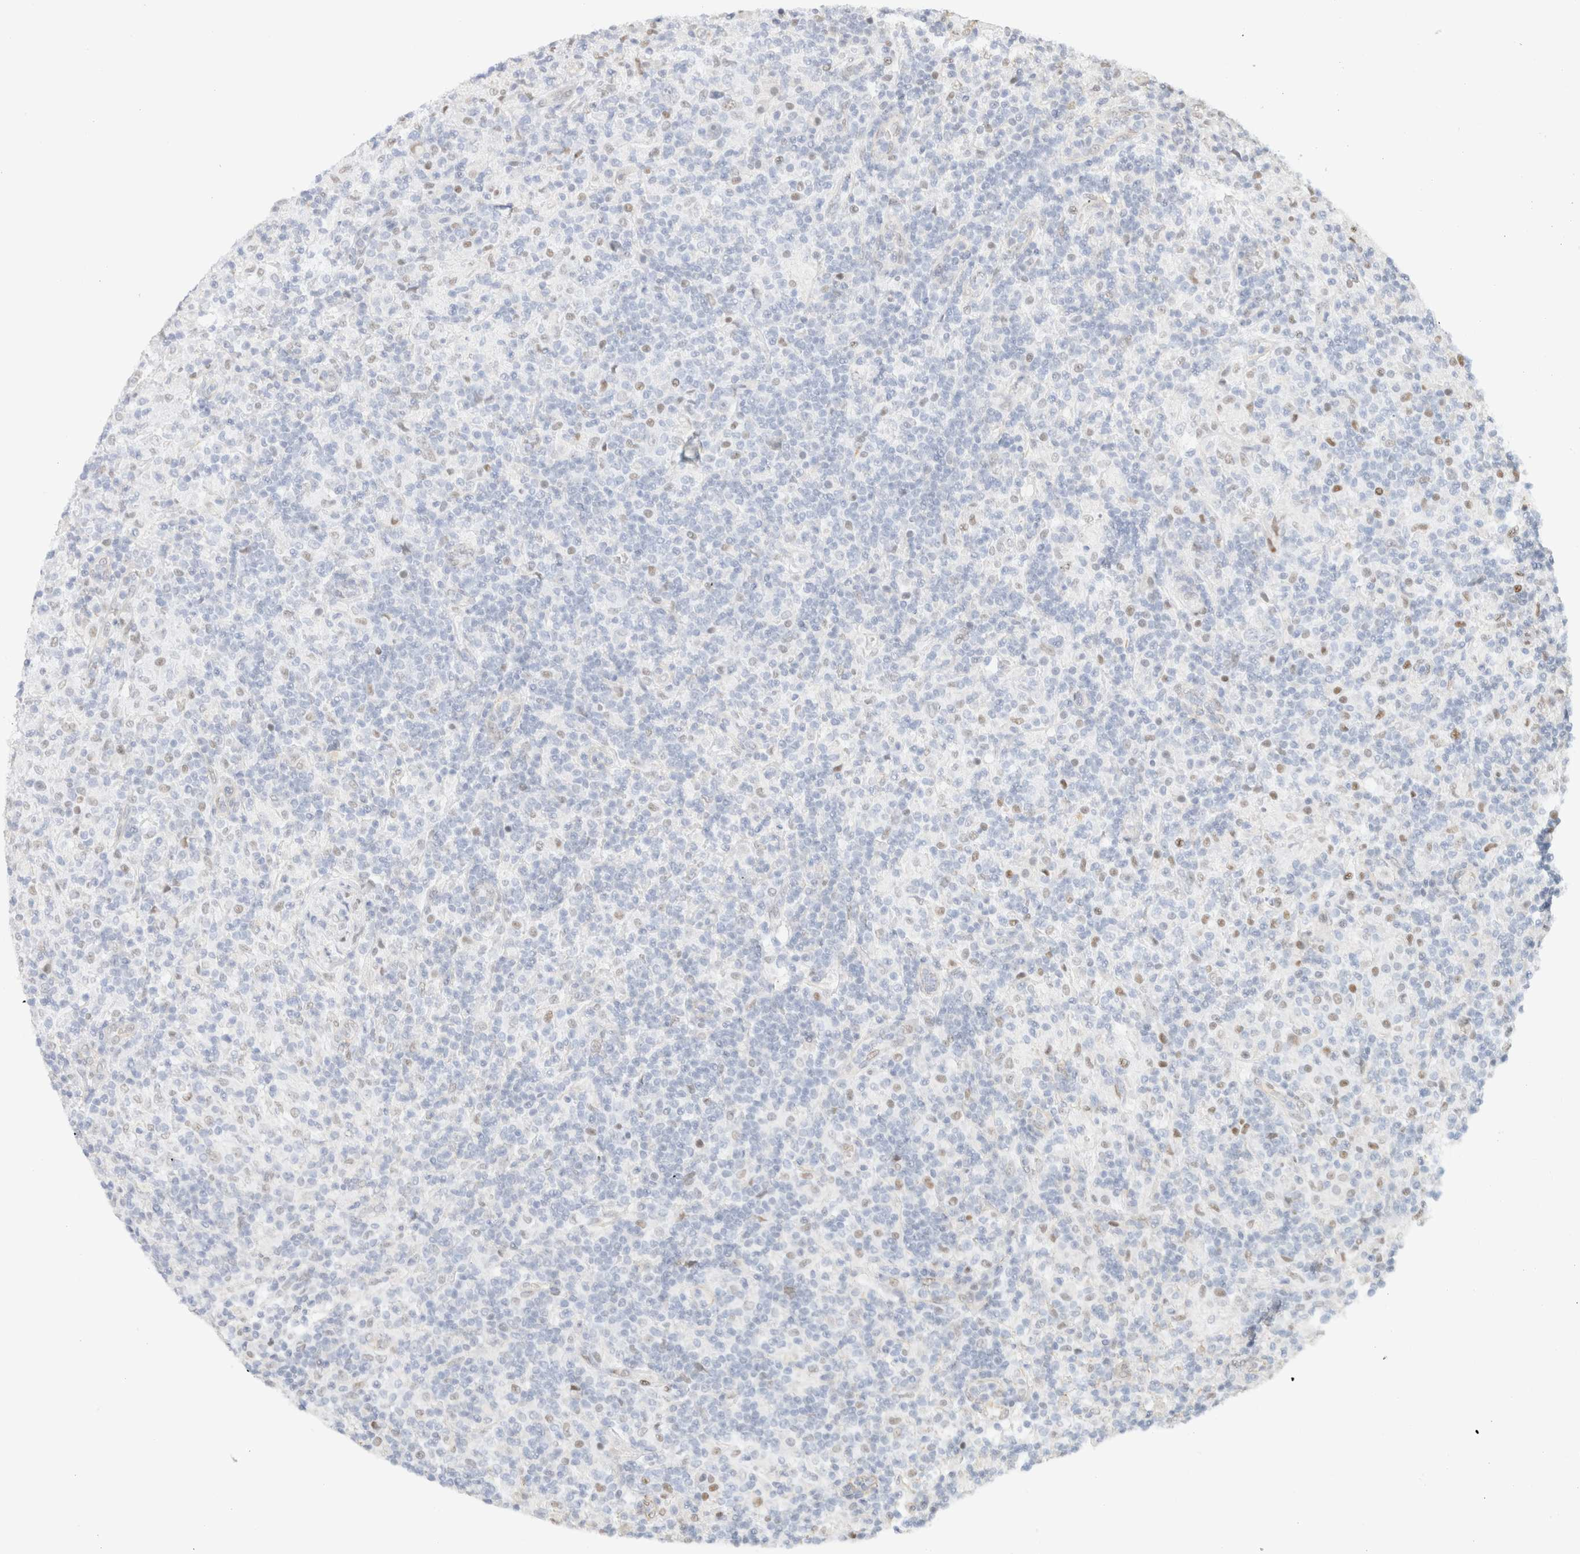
{"staining": {"intensity": "negative", "quantity": "none", "location": "none"}, "tissue": "lymphoma", "cell_type": "Tumor cells", "image_type": "cancer", "snomed": [{"axis": "morphology", "description": "Hodgkin's disease, NOS"}, {"axis": "topography", "description": "Lymph node"}], "caption": "Lymphoma was stained to show a protein in brown. There is no significant expression in tumor cells.", "gene": "ARID5A", "patient": {"sex": "male", "age": 70}}